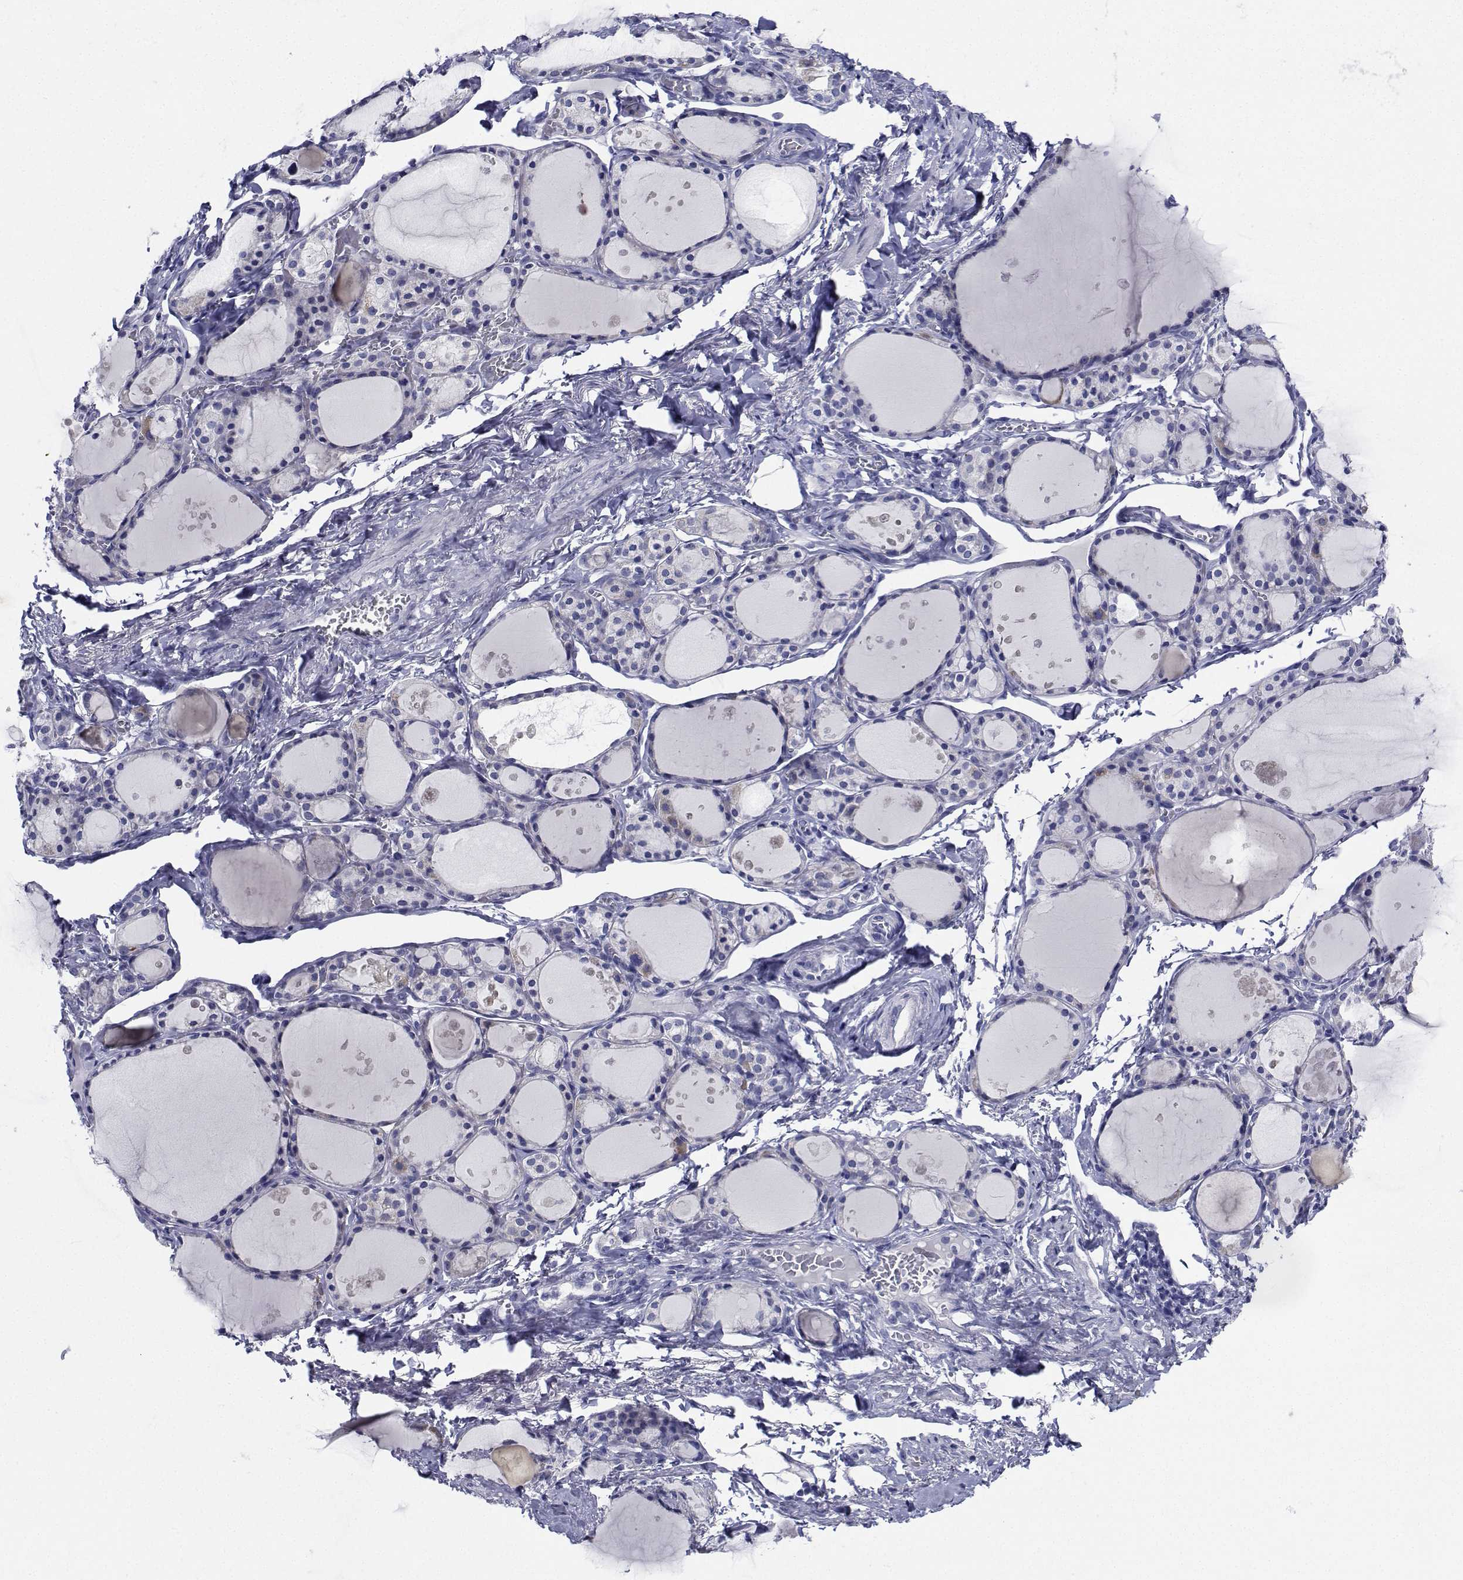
{"staining": {"intensity": "negative", "quantity": "none", "location": "none"}, "tissue": "thyroid gland", "cell_type": "Glandular cells", "image_type": "normal", "snomed": [{"axis": "morphology", "description": "Normal tissue, NOS"}, {"axis": "topography", "description": "Thyroid gland"}], "caption": "DAB immunohistochemical staining of unremarkable thyroid gland exhibits no significant expression in glandular cells.", "gene": "CDHR3", "patient": {"sex": "male", "age": 68}}